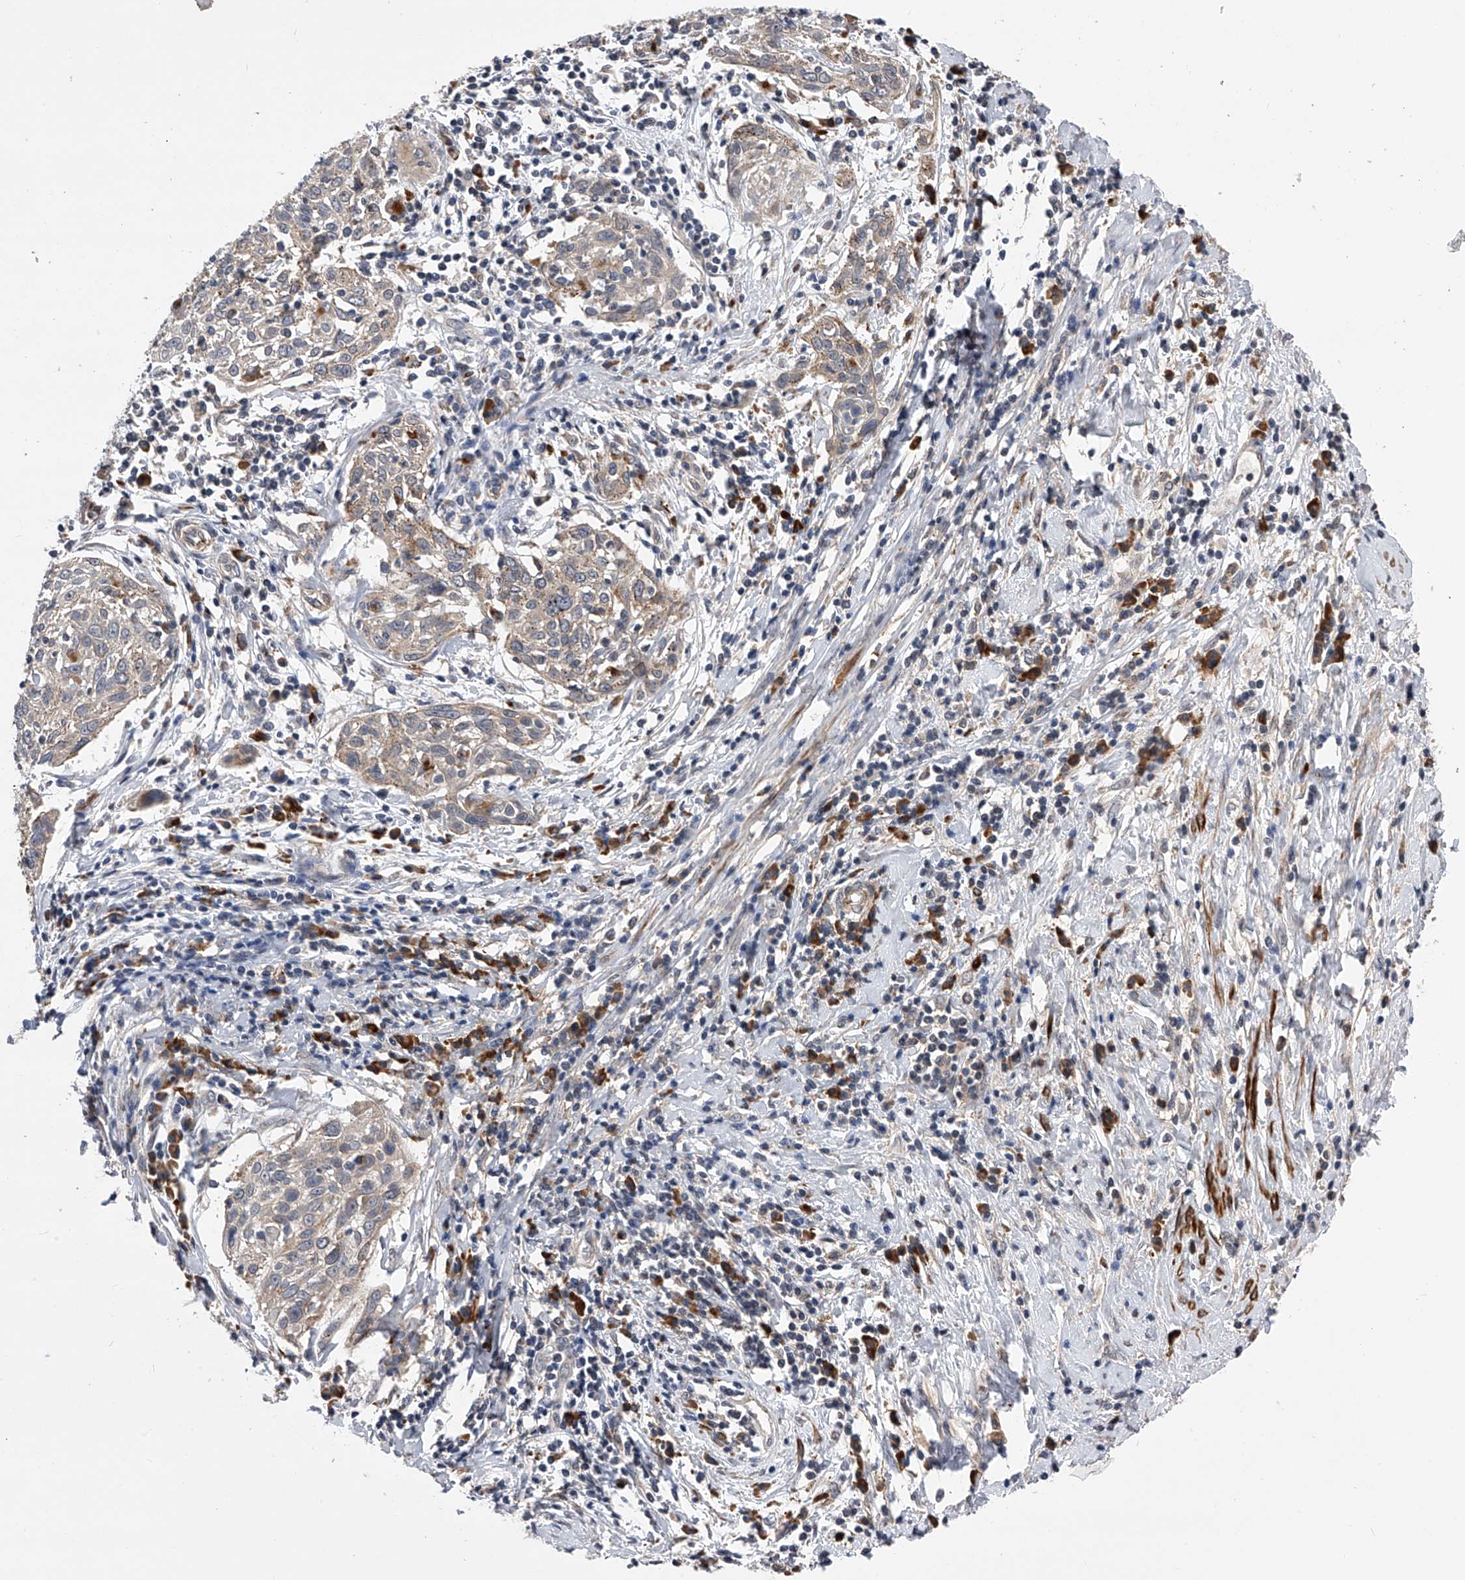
{"staining": {"intensity": "weak", "quantity": "<25%", "location": "cytoplasmic/membranous"}, "tissue": "cervical cancer", "cell_type": "Tumor cells", "image_type": "cancer", "snomed": [{"axis": "morphology", "description": "Squamous cell carcinoma, NOS"}, {"axis": "topography", "description": "Cervix"}], "caption": "A micrograph of cervical squamous cell carcinoma stained for a protein displays no brown staining in tumor cells. The staining is performed using DAB brown chromogen with nuclei counter-stained in using hematoxylin.", "gene": "SPOCK1", "patient": {"sex": "female", "age": 51}}